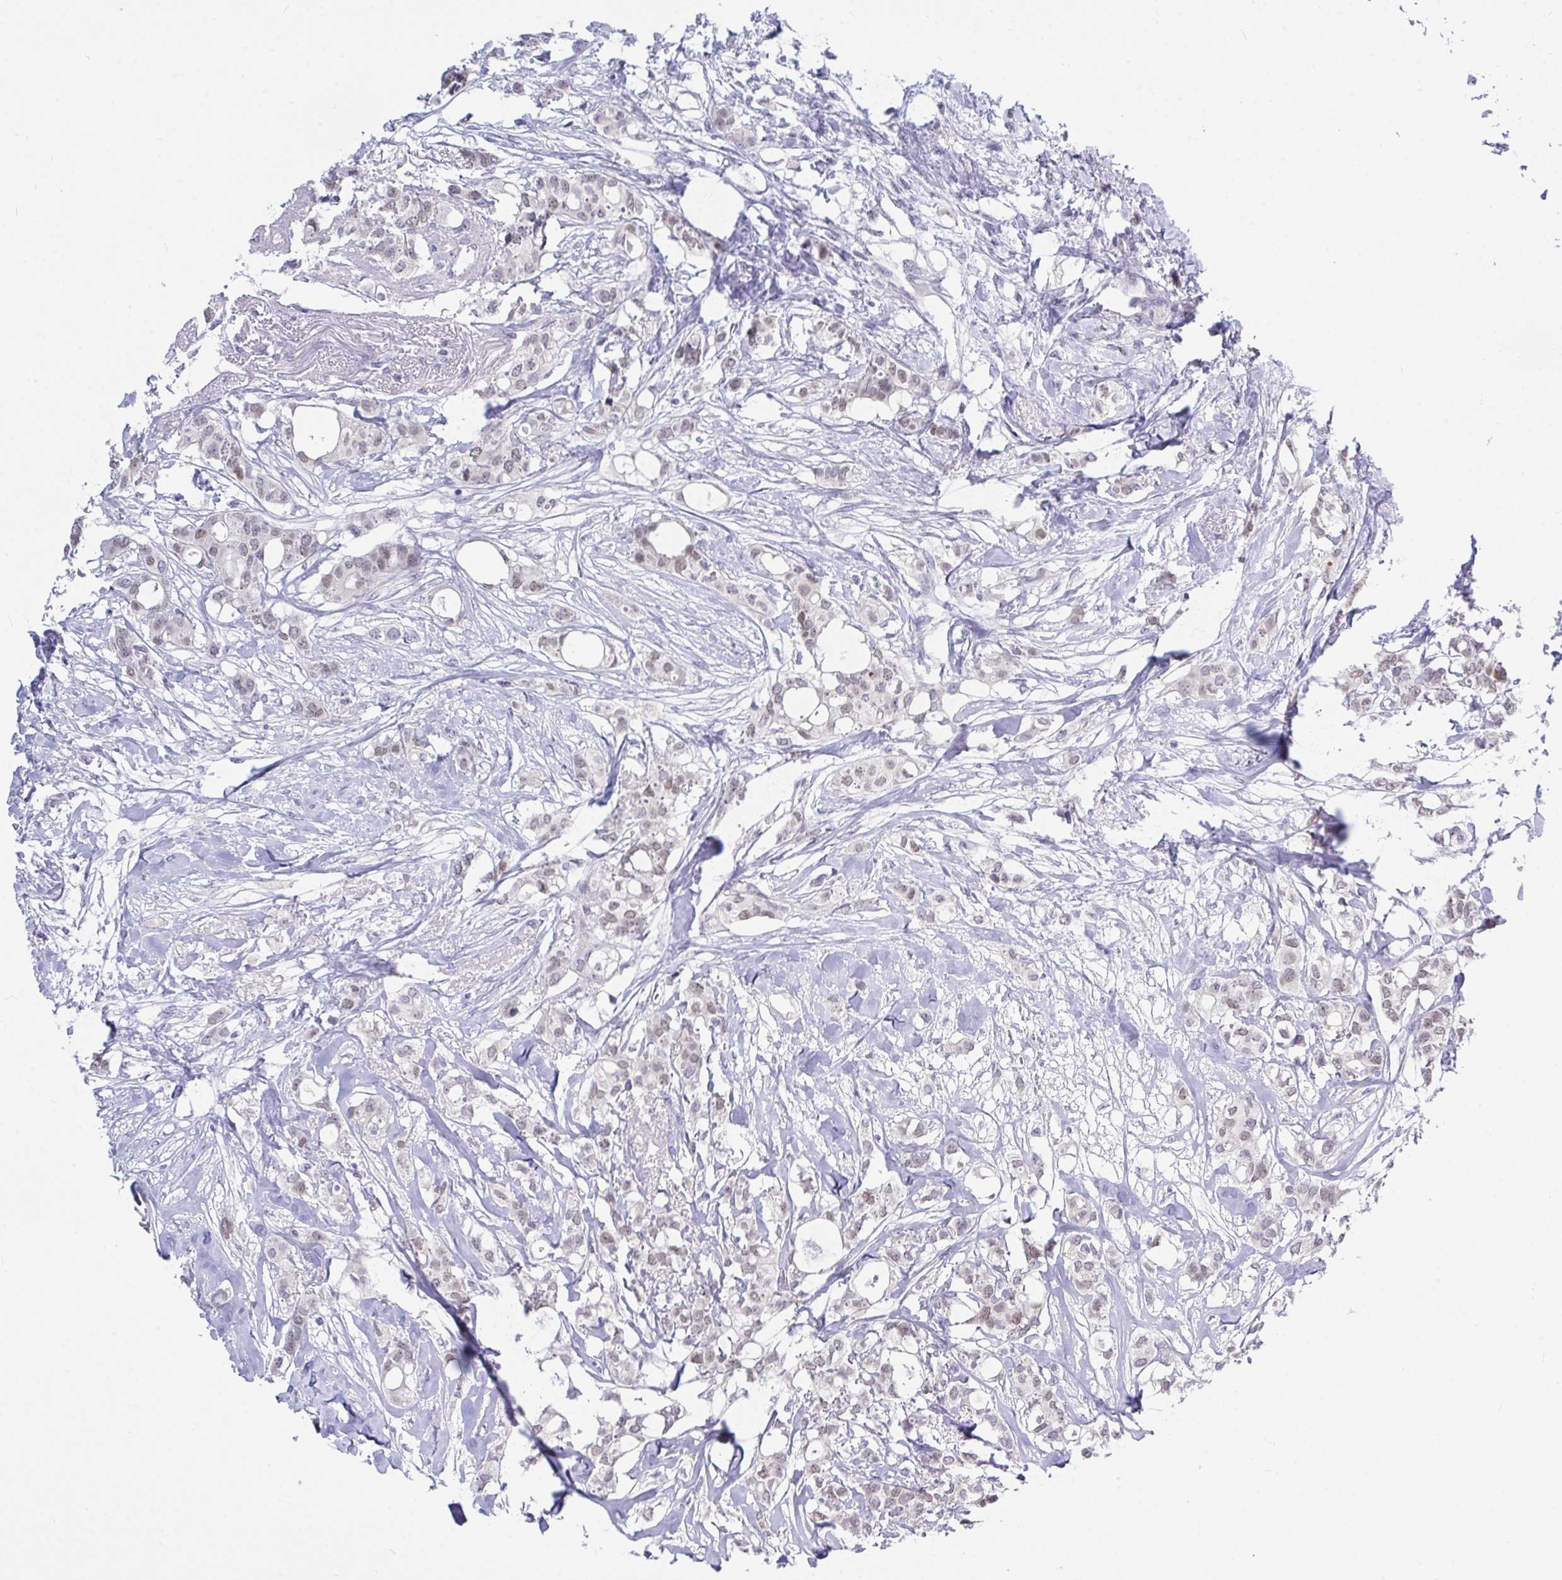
{"staining": {"intensity": "weak", "quantity": "25%-75%", "location": "nuclear"}, "tissue": "breast cancer", "cell_type": "Tumor cells", "image_type": "cancer", "snomed": [{"axis": "morphology", "description": "Duct carcinoma"}, {"axis": "topography", "description": "Breast"}], "caption": "Protein expression analysis of breast cancer (intraductal carcinoma) demonstrates weak nuclear expression in about 25%-75% of tumor cells.", "gene": "THOP1", "patient": {"sex": "female", "age": 62}}